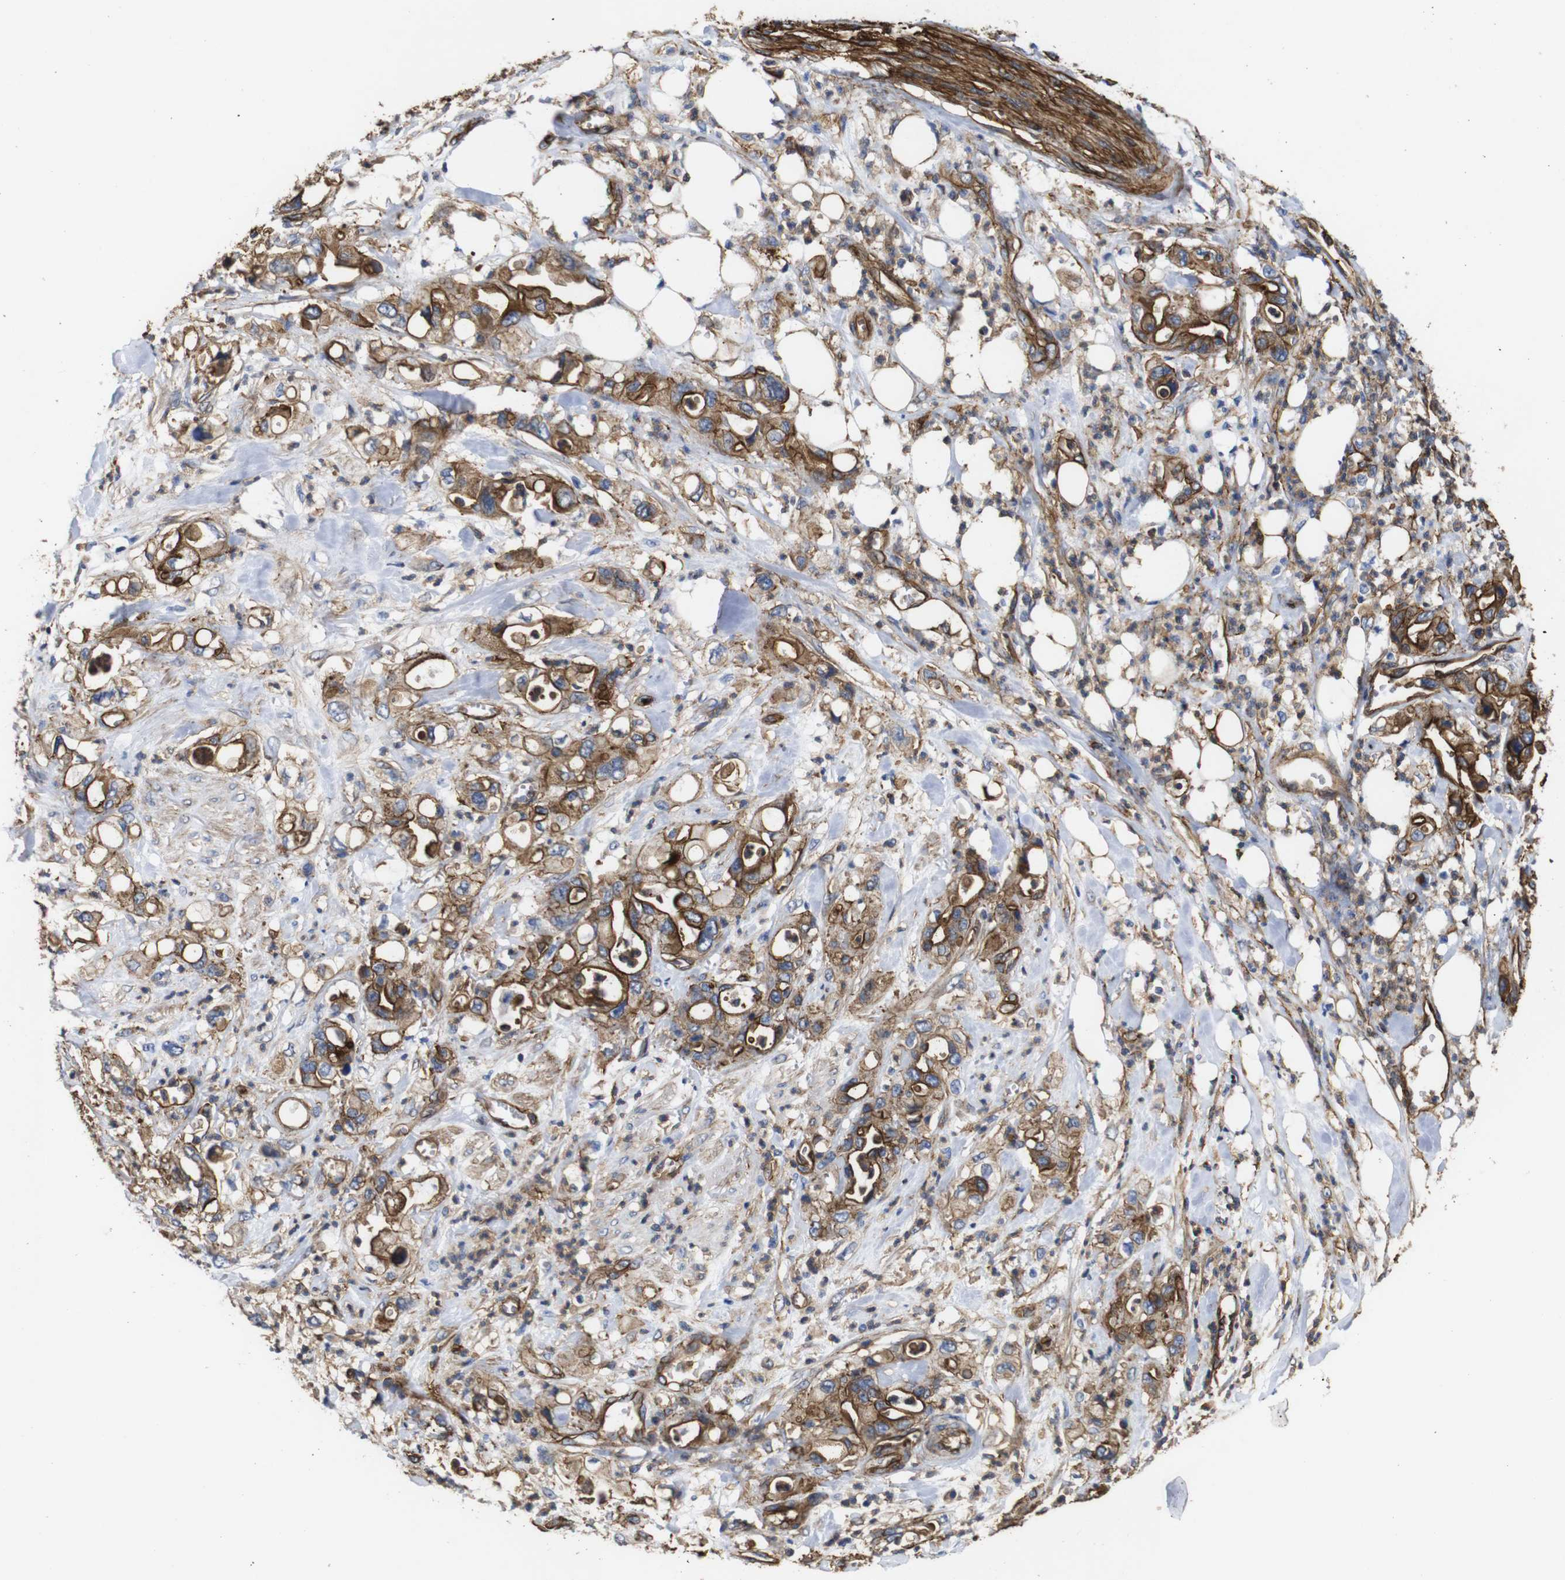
{"staining": {"intensity": "moderate", "quantity": ">75%", "location": "cytoplasmic/membranous"}, "tissue": "pancreatic cancer", "cell_type": "Tumor cells", "image_type": "cancer", "snomed": [{"axis": "morphology", "description": "Adenocarcinoma, NOS"}, {"axis": "topography", "description": "Pancreas"}], "caption": "Immunohistochemical staining of human pancreatic cancer (adenocarcinoma) exhibits moderate cytoplasmic/membranous protein expression in about >75% of tumor cells. (DAB (3,3'-diaminobenzidine) IHC, brown staining for protein, blue staining for nuclei).", "gene": "SPTBN1", "patient": {"sex": "male", "age": 70}}